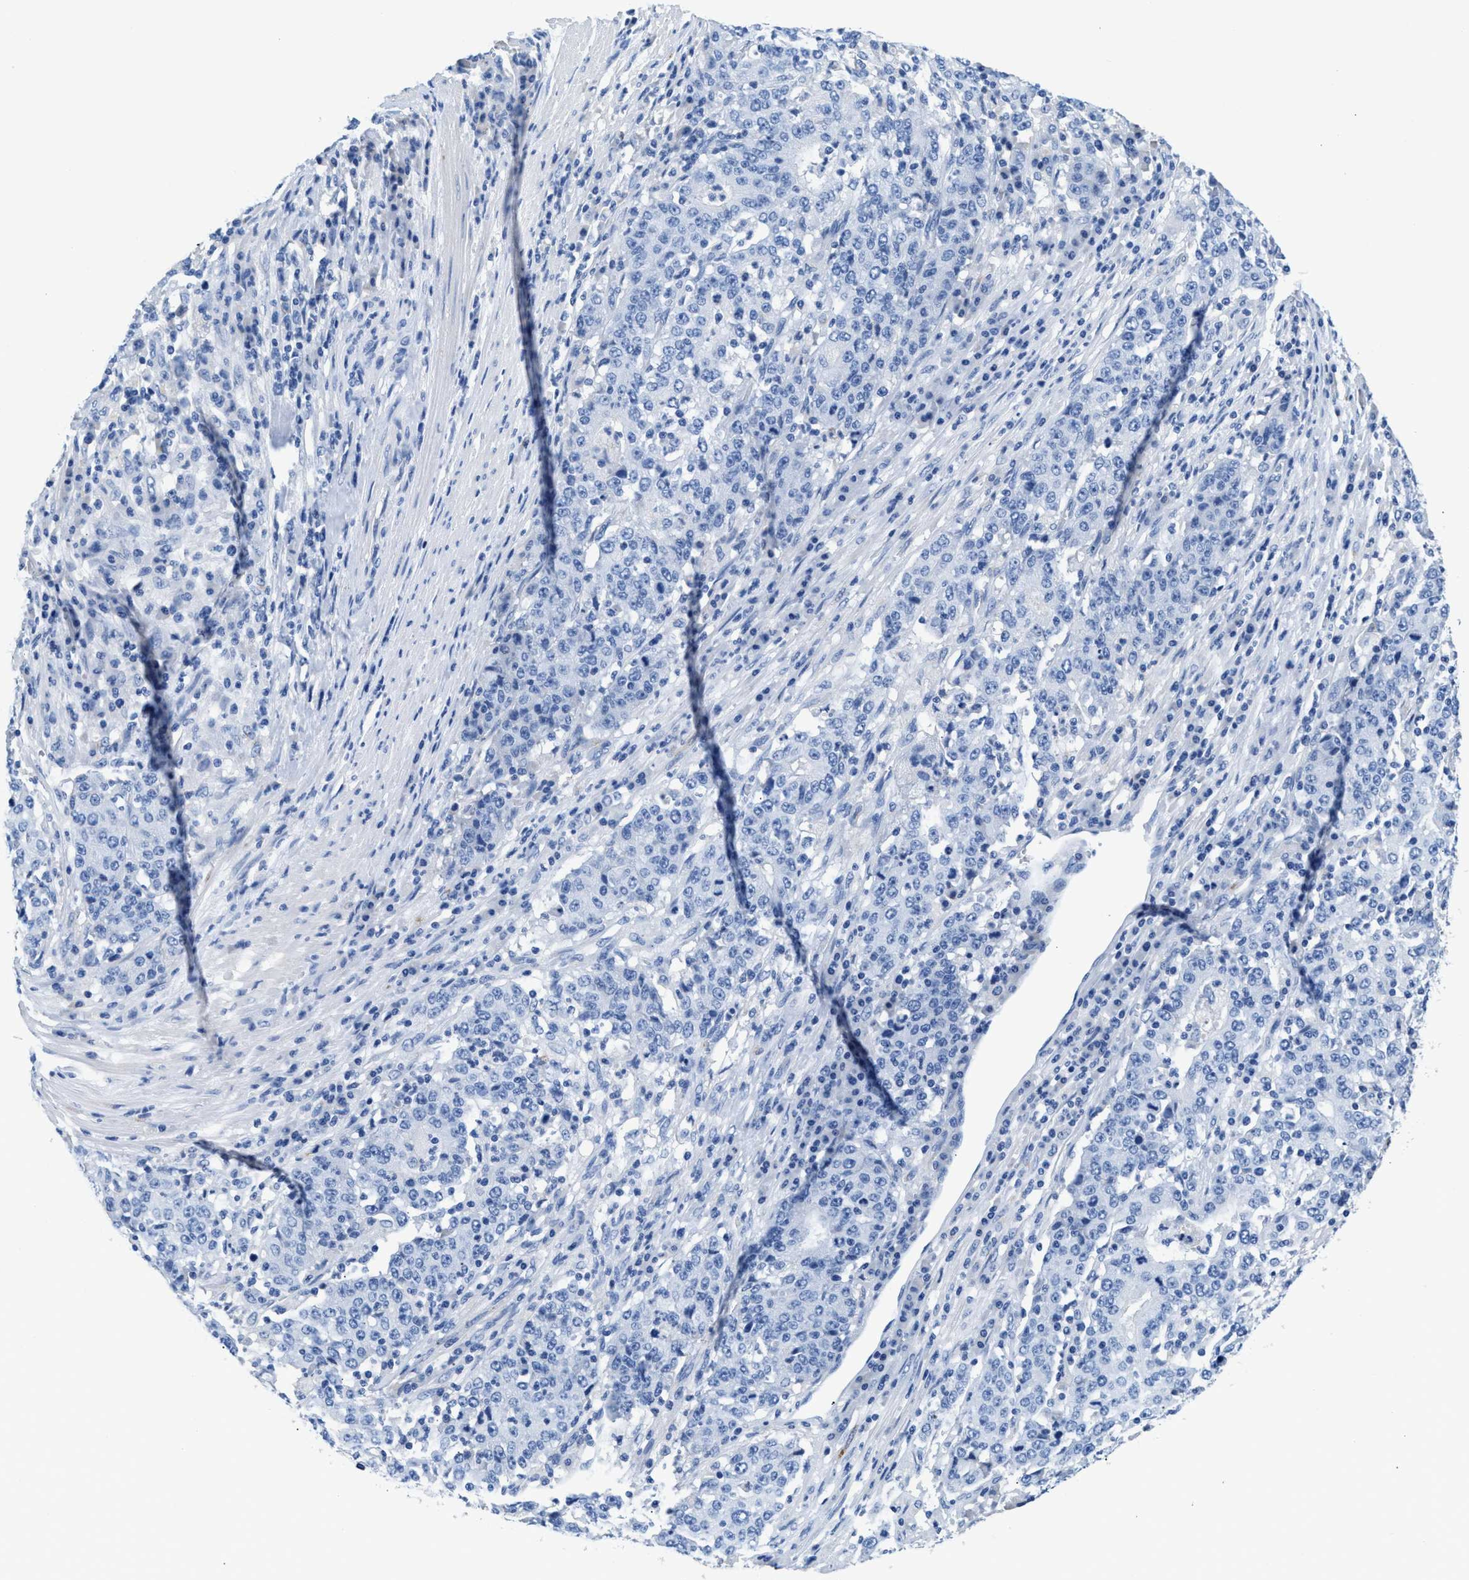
{"staining": {"intensity": "negative", "quantity": "none", "location": "none"}, "tissue": "stomach cancer", "cell_type": "Tumor cells", "image_type": "cancer", "snomed": [{"axis": "morphology", "description": "Adenocarcinoma, NOS"}, {"axis": "topography", "description": "Stomach"}], "caption": "IHC of human stomach cancer (adenocarcinoma) demonstrates no staining in tumor cells. The staining was performed using DAB (3,3'-diaminobenzidine) to visualize the protein expression in brown, while the nuclei were stained in blue with hematoxylin (Magnification: 20x).", "gene": "SLFN13", "patient": {"sex": "male", "age": 59}}